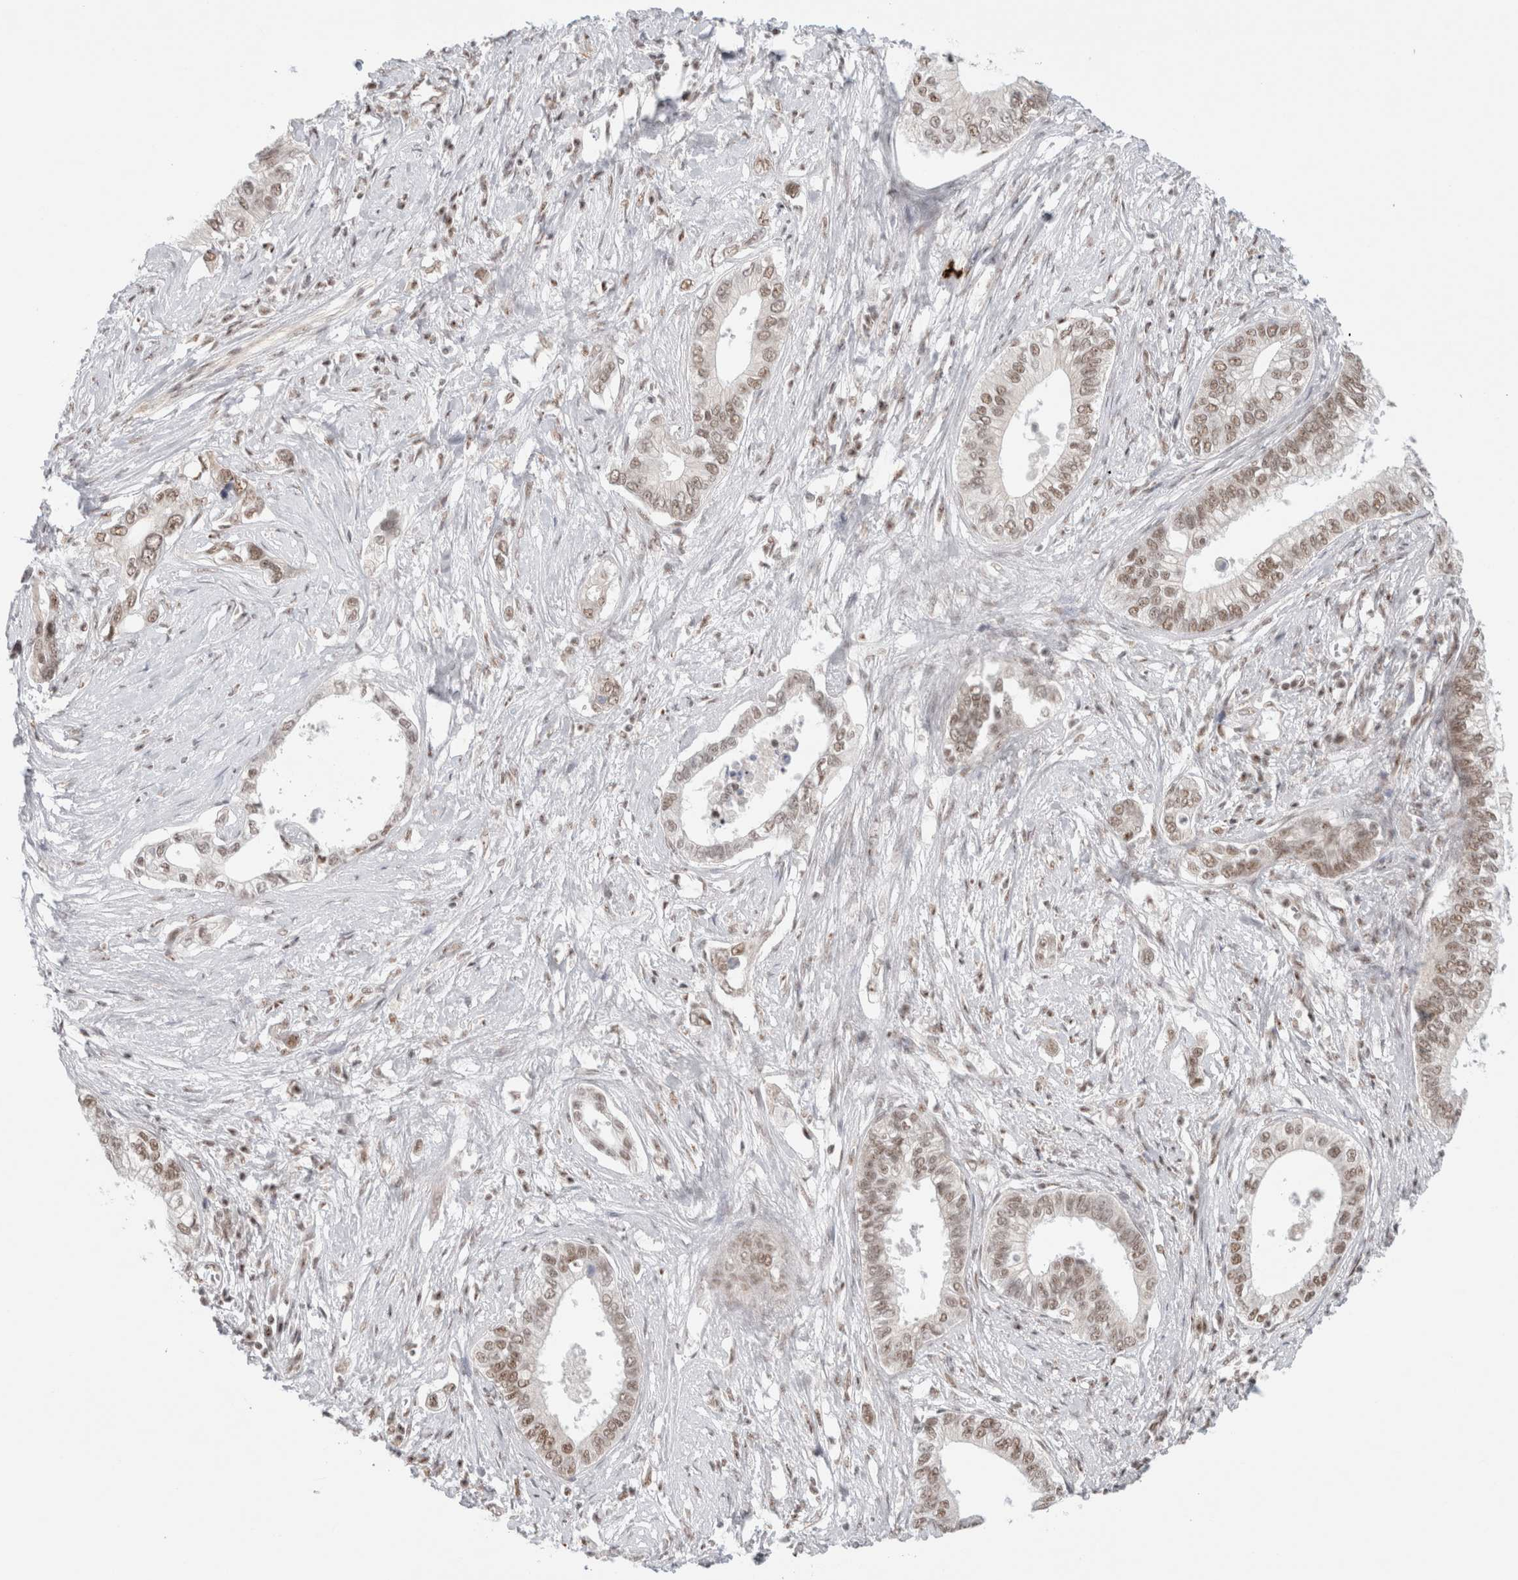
{"staining": {"intensity": "moderate", "quantity": ">75%", "location": "nuclear"}, "tissue": "pancreatic cancer", "cell_type": "Tumor cells", "image_type": "cancer", "snomed": [{"axis": "morphology", "description": "Normal tissue, NOS"}, {"axis": "morphology", "description": "Adenocarcinoma, NOS"}, {"axis": "topography", "description": "Pancreas"}, {"axis": "topography", "description": "Peripheral nerve tissue"}], "caption": "High-power microscopy captured an immunohistochemistry image of pancreatic cancer, revealing moderate nuclear expression in about >75% of tumor cells. Nuclei are stained in blue.", "gene": "TRMT12", "patient": {"sex": "male", "age": 59}}